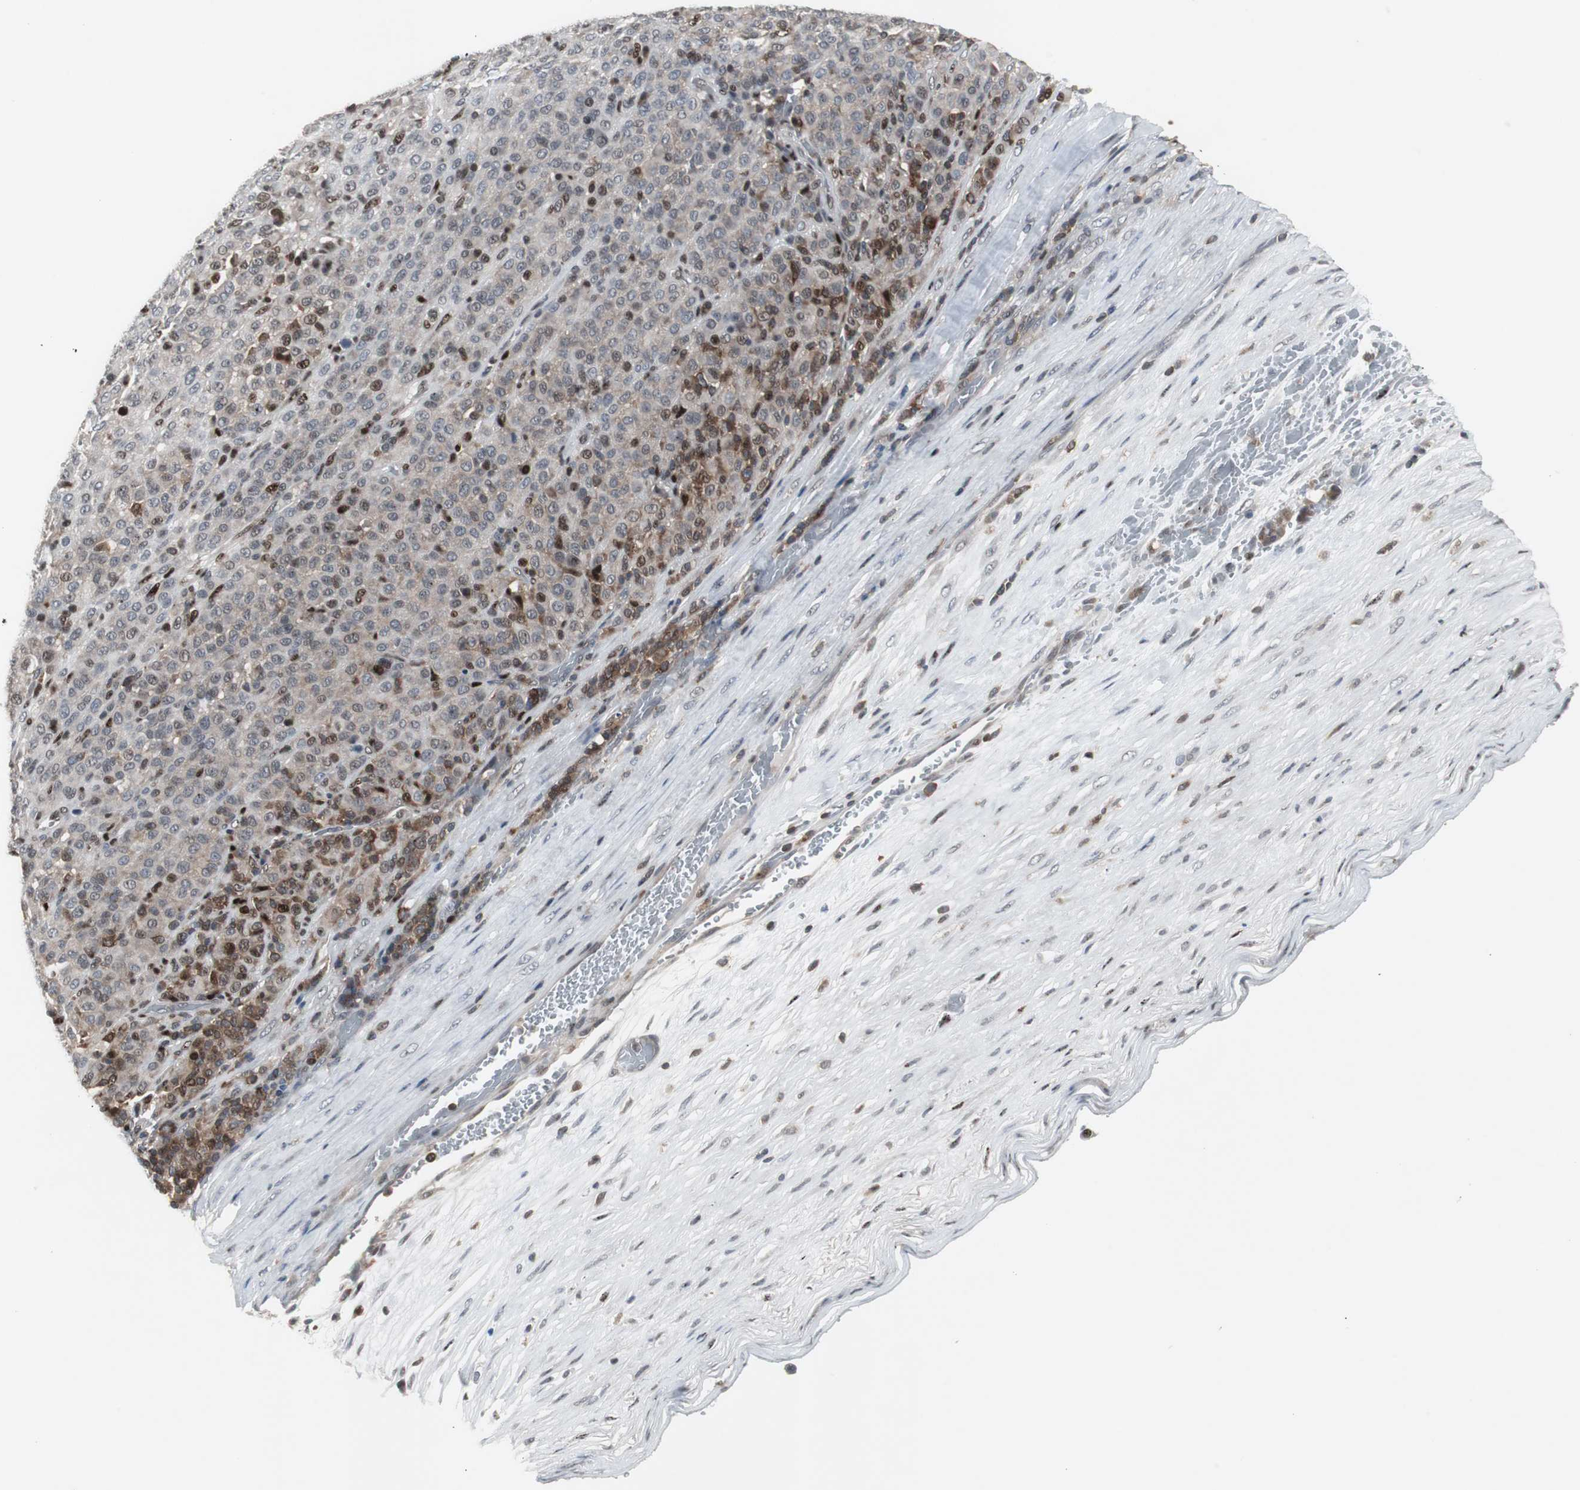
{"staining": {"intensity": "moderate", "quantity": "<25%", "location": "nuclear"}, "tissue": "melanoma", "cell_type": "Tumor cells", "image_type": "cancer", "snomed": [{"axis": "morphology", "description": "Malignant melanoma, Metastatic site"}, {"axis": "topography", "description": "Pancreas"}], "caption": "The photomicrograph shows staining of melanoma, revealing moderate nuclear protein staining (brown color) within tumor cells.", "gene": "GRK2", "patient": {"sex": "female", "age": 30}}